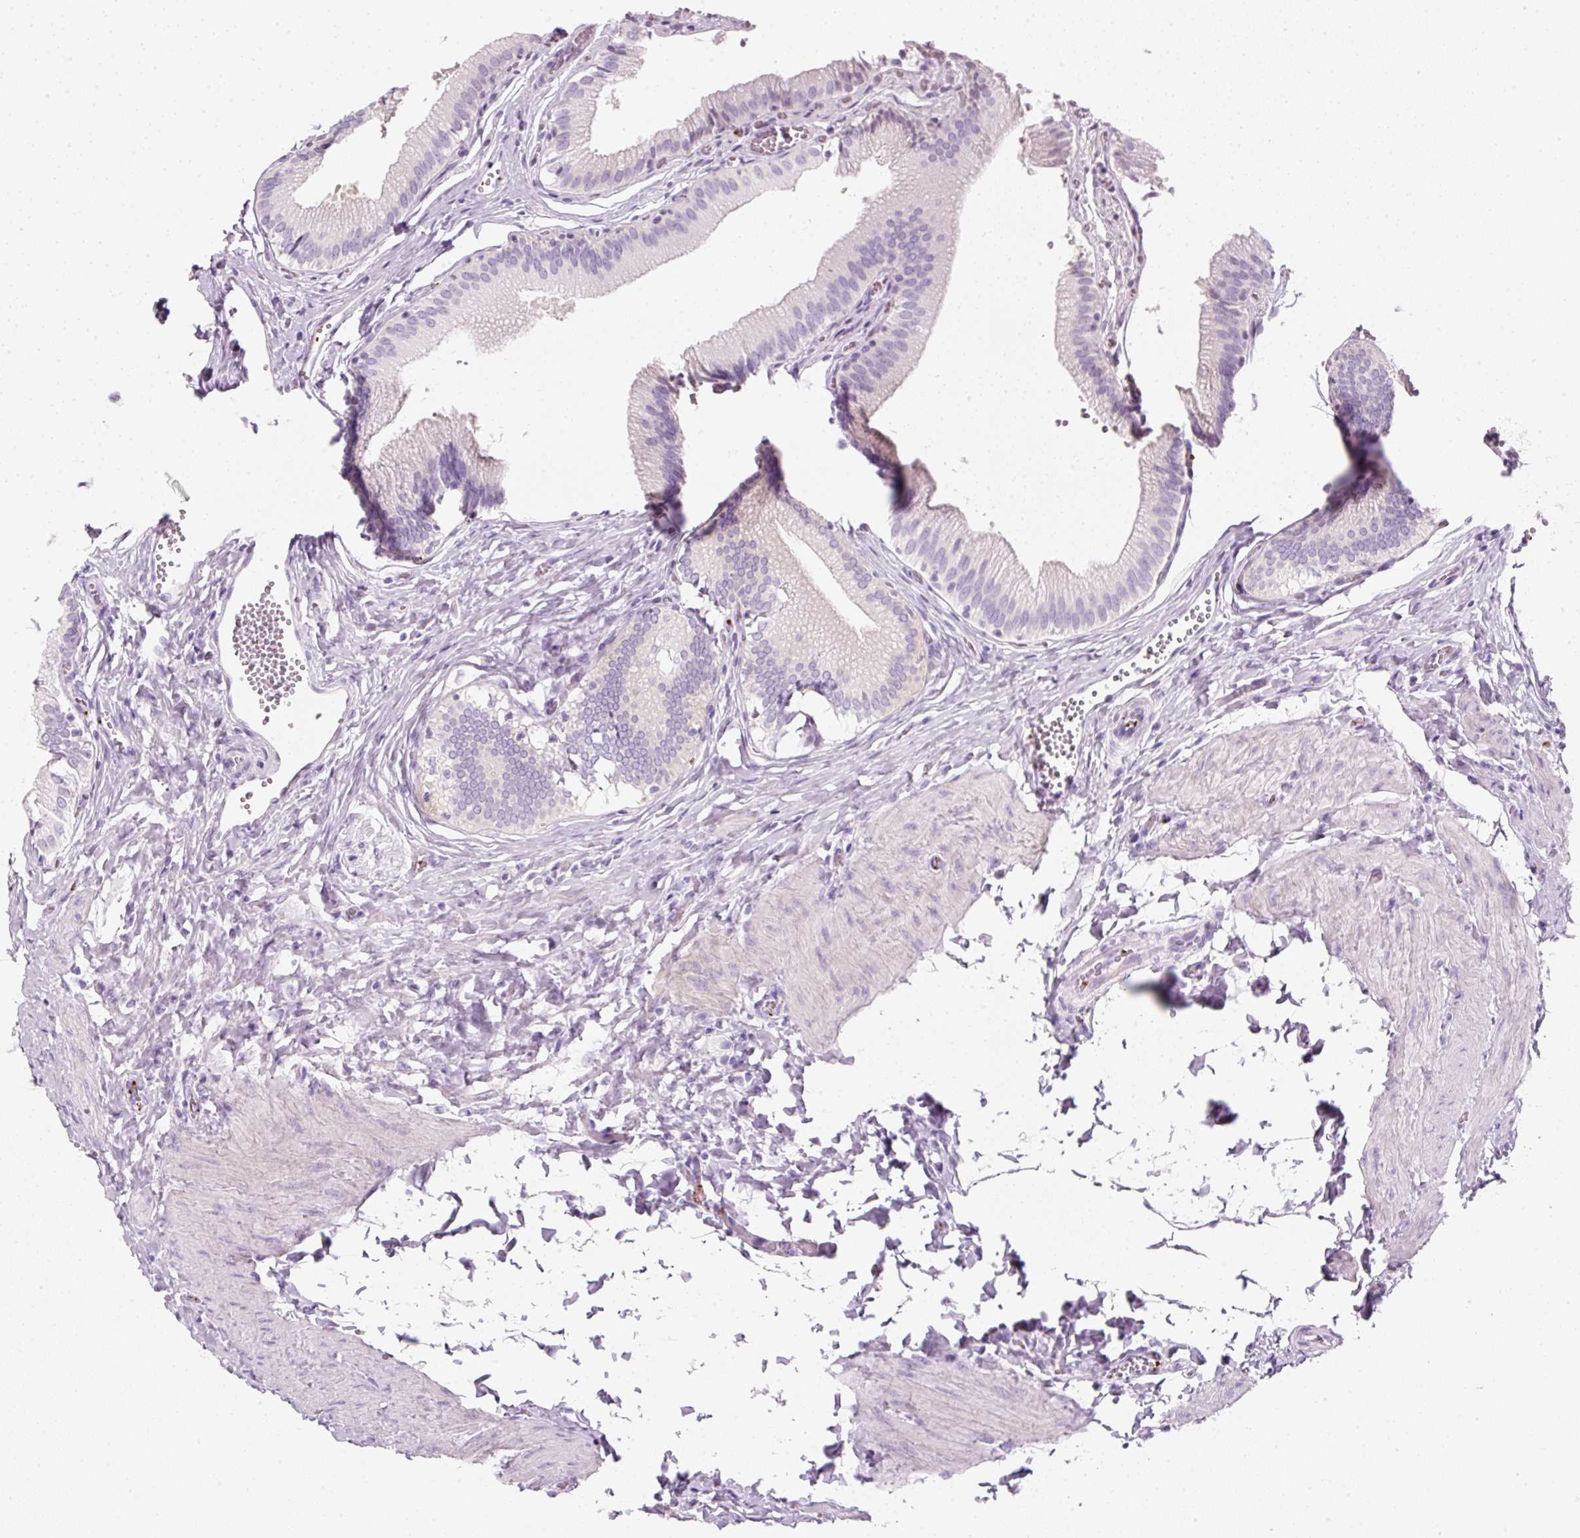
{"staining": {"intensity": "negative", "quantity": "none", "location": "none"}, "tissue": "gallbladder", "cell_type": "Glandular cells", "image_type": "normal", "snomed": [{"axis": "morphology", "description": "Normal tissue, NOS"}, {"axis": "topography", "description": "Gallbladder"}, {"axis": "topography", "description": "Peripheral nerve tissue"}], "caption": "The micrograph displays no staining of glandular cells in unremarkable gallbladder. The staining is performed using DAB (3,3'-diaminobenzidine) brown chromogen with nuclei counter-stained in using hematoxylin.", "gene": "ENSG00000288796", "patient": {"sex": "male", "age": 17}}